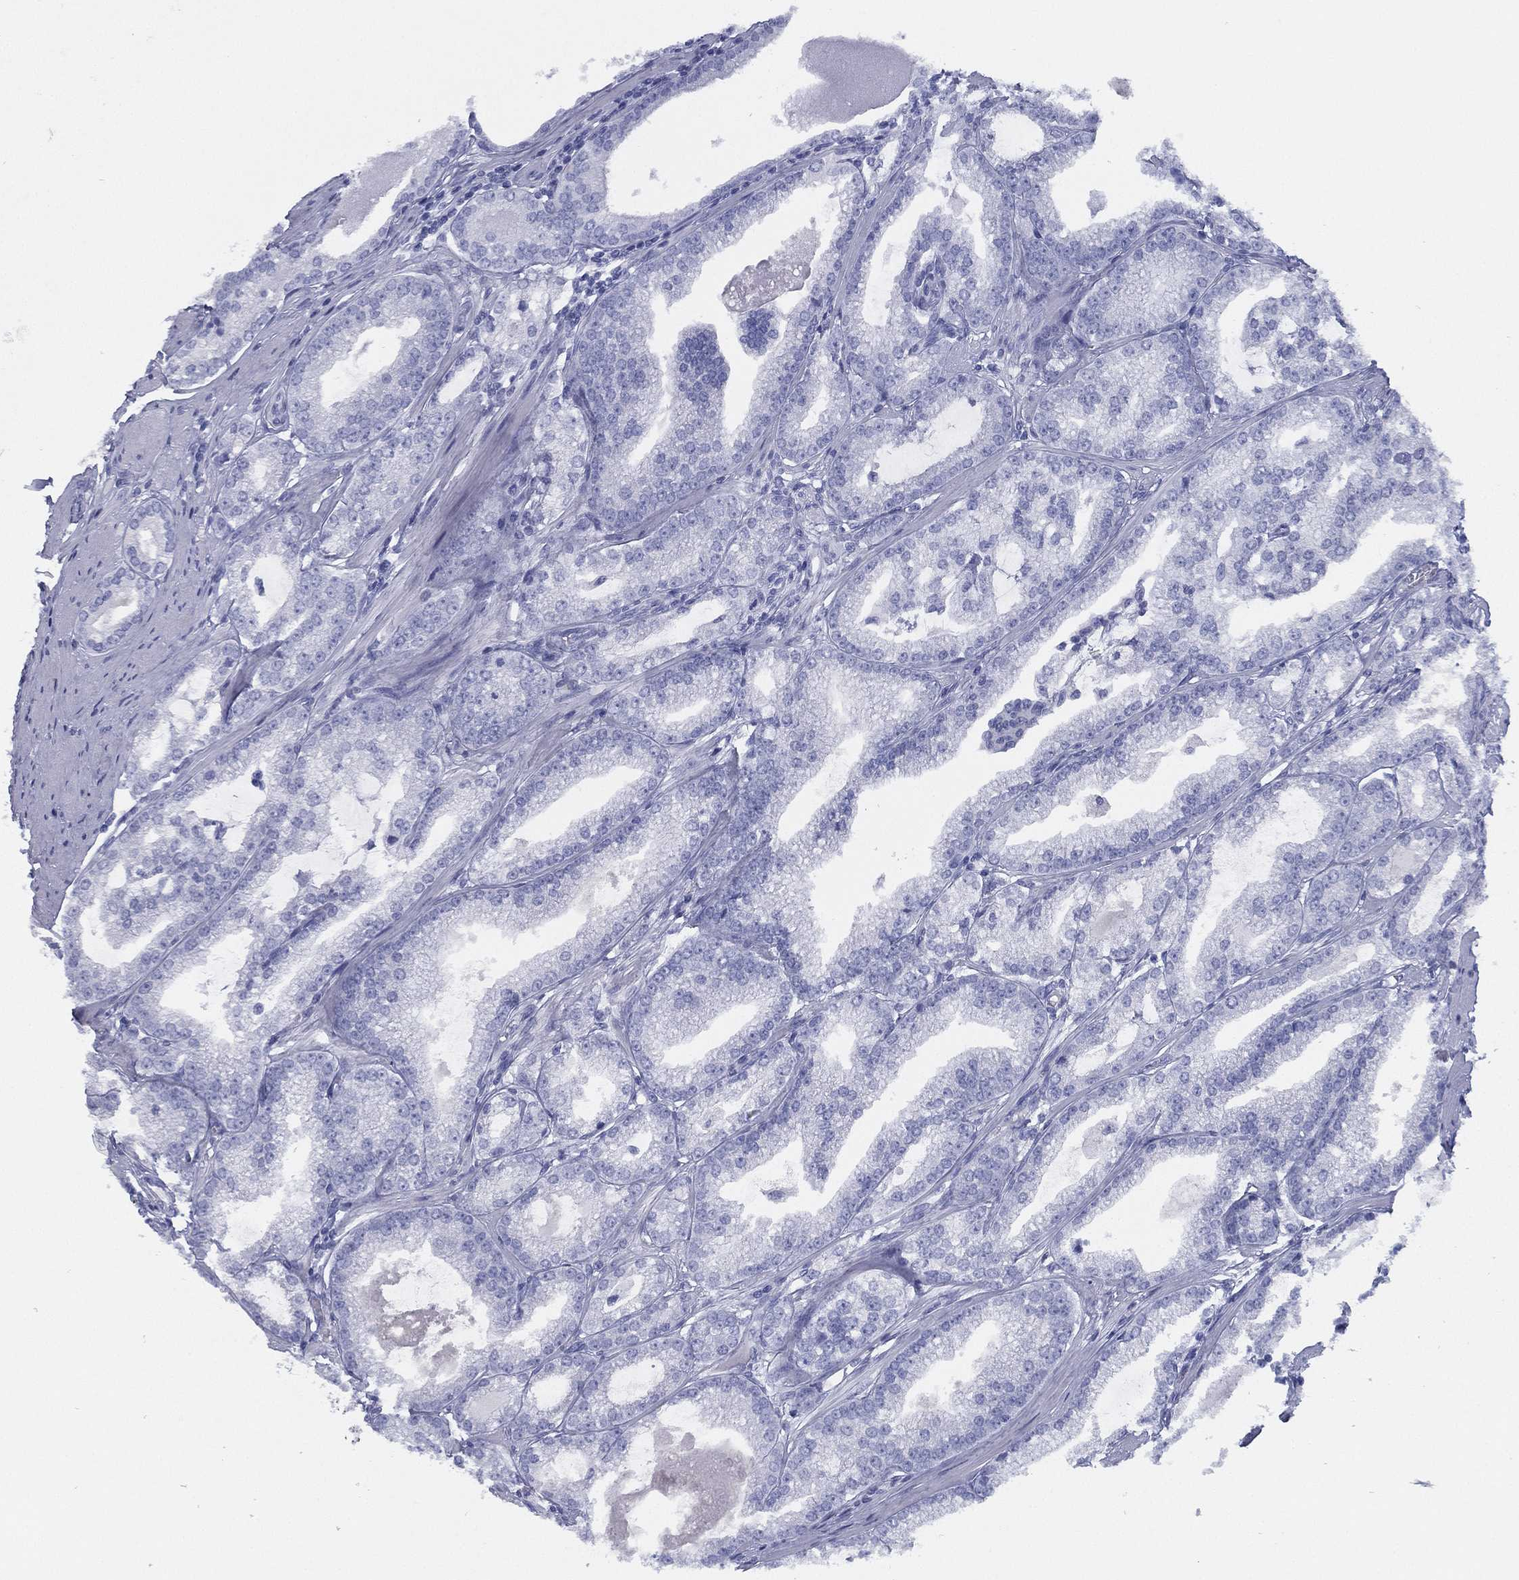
{"staining": {"intensity": "negative", "quantity": "none", "location": "none"}, "tissue": "prostate cancer", "cell_type": "Tumor cells", "image_type": "cancer", "snomed": [{"axis": "morphology", "description": "Adenocarcinoma, High grade"}, {"axis": "topography", "description": "Prostate and seminal vesicle, NOS"}], "caption": "Tumor cells show no significant protein staining in prostate cancer. (Brightfield microscopy of DAB immunohistochemistry at high magnification).", "gene": "TMEM252", "patient": {"sex": "male", "age": 62}}